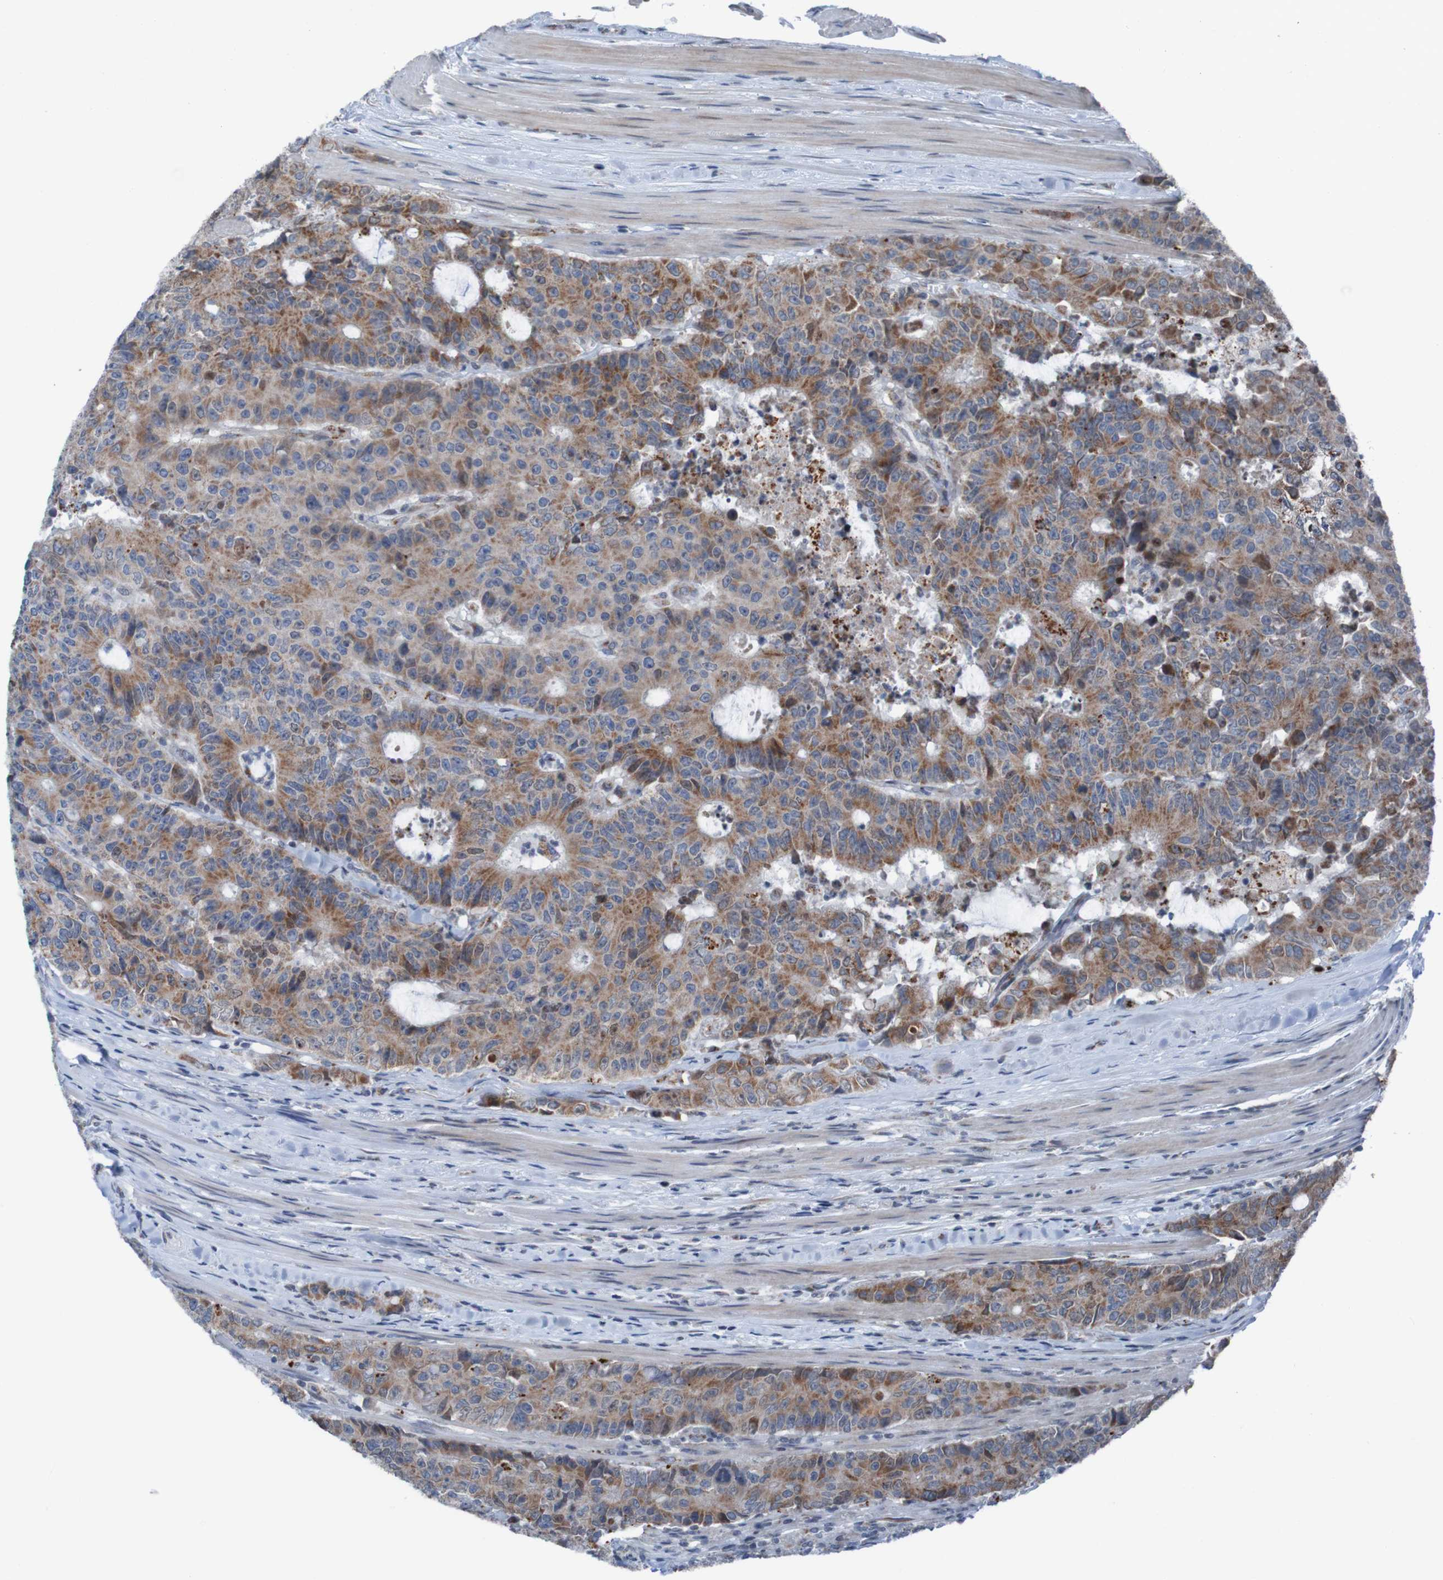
{"staining": {"intensity": "moderate", "quantity": "25%-75%", "location": "cytoplasmic/membranous"}, "tissue": "colorectal cancer", "cell_type": "Tumor cells", "image_type": "cancer", "snomed": [{"axis": "morphology", "description": "Adenocarcinoma, NOS"}, {"axis": "topography", "description": "Colon"}], "caption": "Protein expression analysis of human colorectal cancer (adenocarcinoma) reveals moderate cytoplasmic/membranous staining in approximately 25%-75% of tumor cells.", "gene": "UNG", "patient": {"sex": "female", "age": 86}}